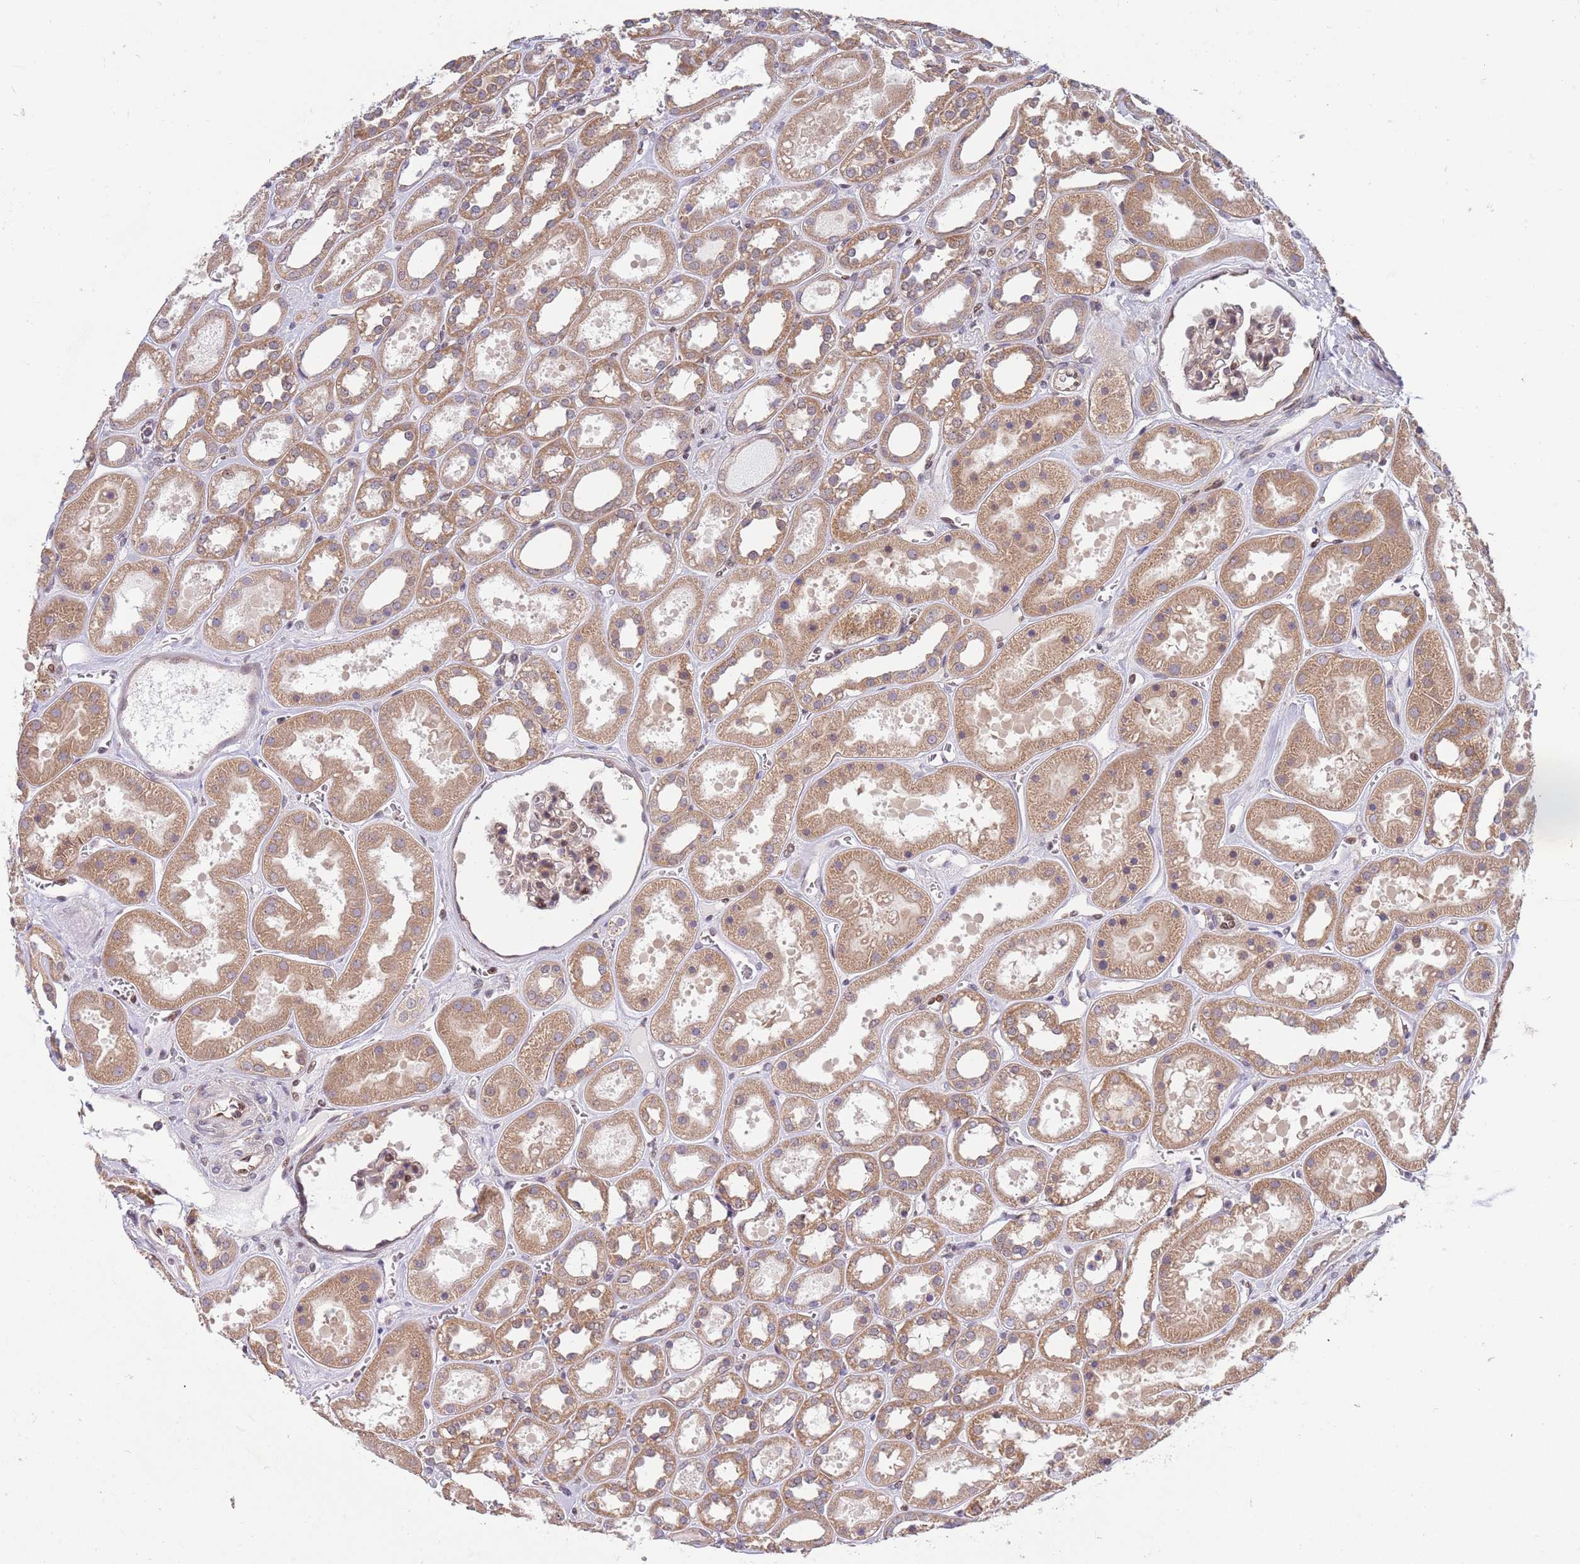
{"staining": {"intensity": "moderate", "quantity": "25%-75%", "location": "nuclear"}, "tissue": "kidney", "cell_type": "Cells in glomeruli", "image_type": "normal", "snomed": [{"axis": "morphology", "description": "Normal tissue, NOS"}, {"axis": "topography", "description": "Kidney"}], "caption": "Kidney stained with IHC shows moderate nuclear staining in approximately 25%-75% of cells in glomeruli.", "gene": "TBX10", "patient": {"sex": "female", "age": 41}}